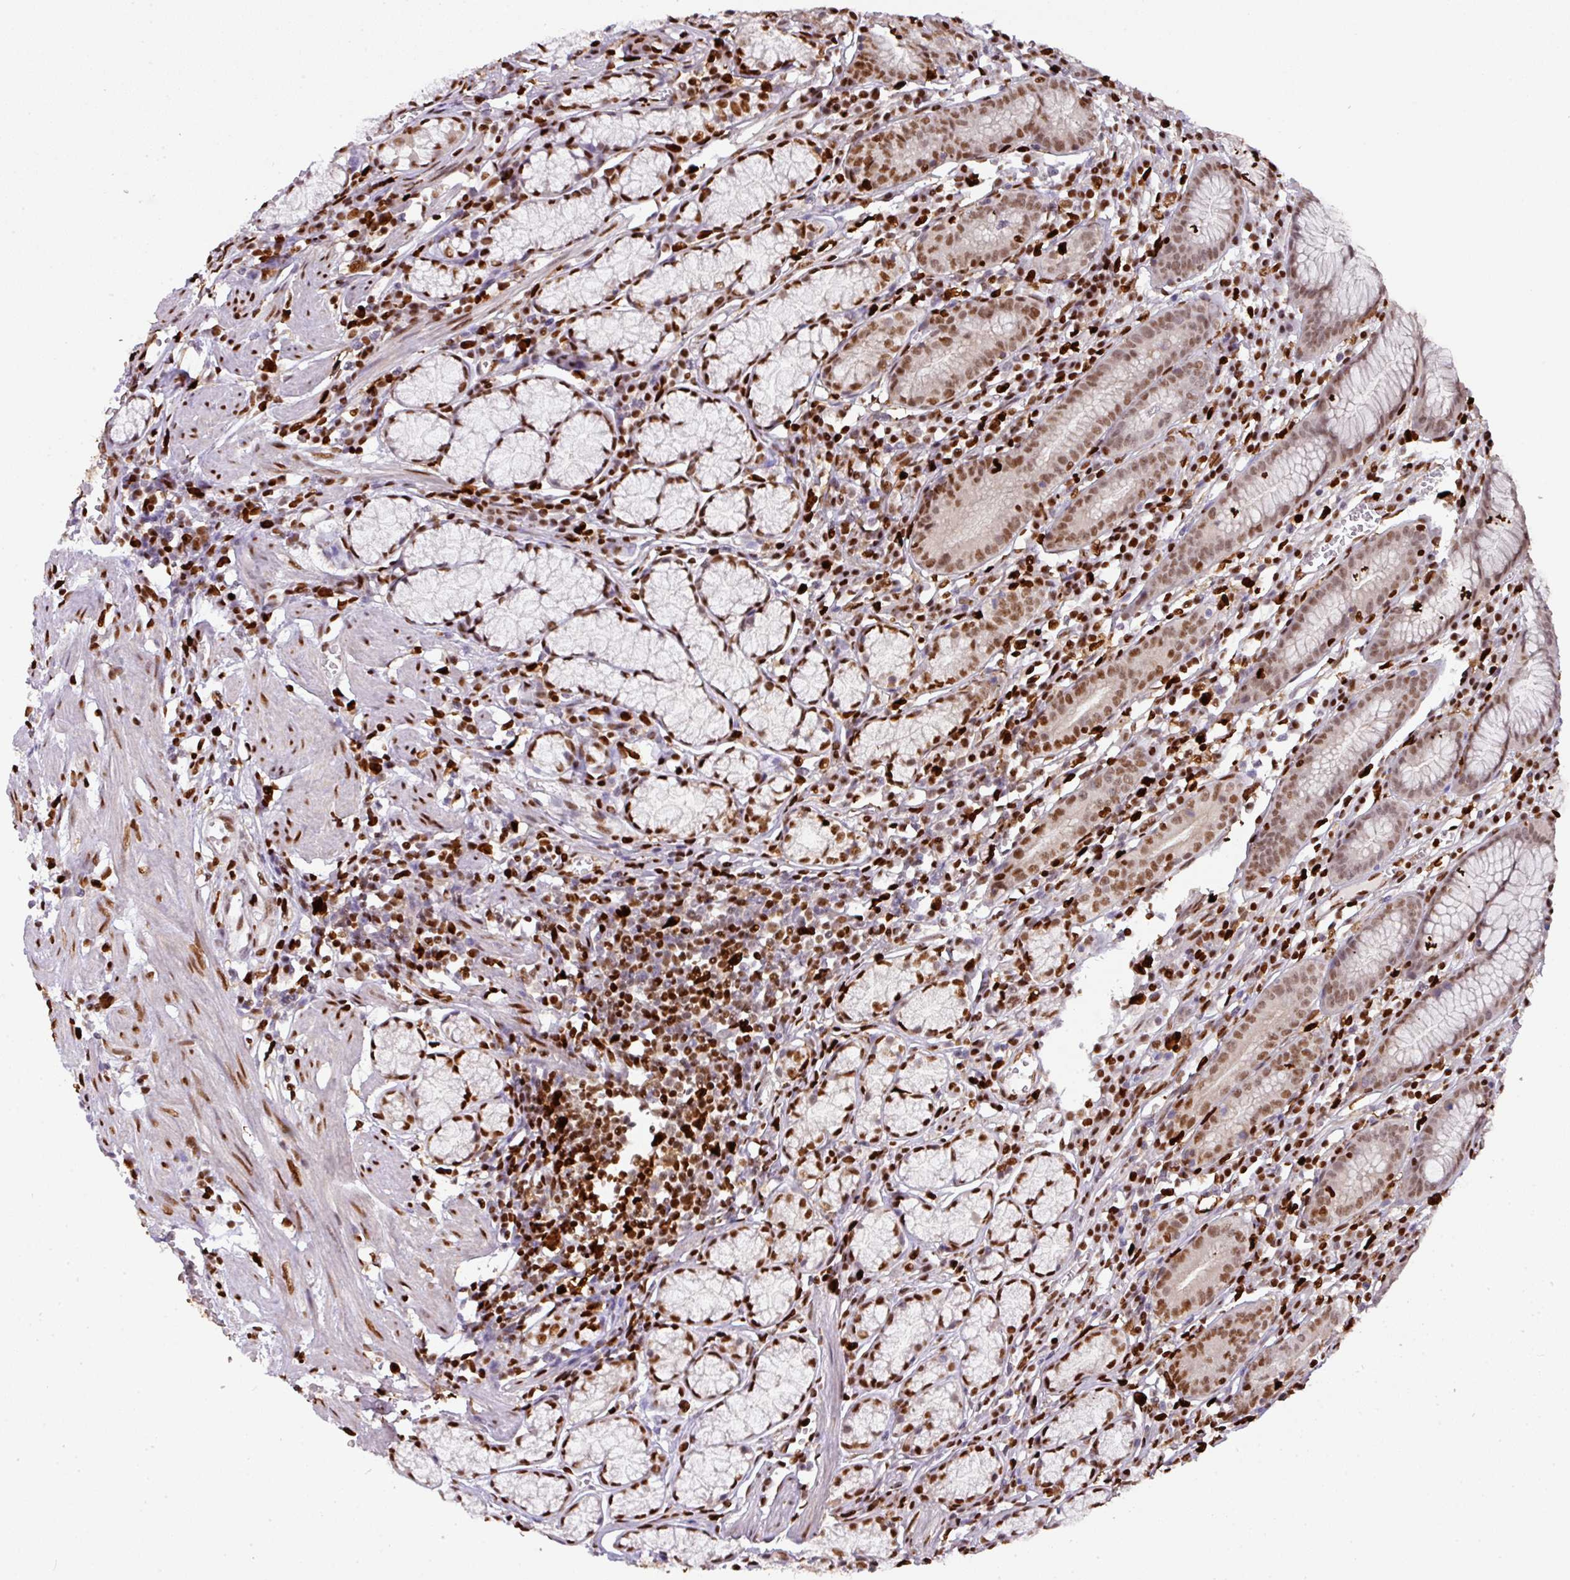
{"staining": {"intensity": "moderate", "quantity": "25%-75%", "location": "nuclear"}, "tissue": "stomach", "cell_type": "Glandular cells", "image_type": "normal", "snomed": [{"axis": "morphology", "description": "Normal tissue, NOS"}, {"axis": "topography", "description": "Stomach"}], "caption": "A brown stain highlights moderate nuclear staining of a protein in glandular cells of unremarkable stomach. (DAB (3,3'-diaminobenzidine) = brown stain, brightfield microscopy at high magnification).", "gene": "SAMHD1", "patient": {"sex": "male", "age": 55}}